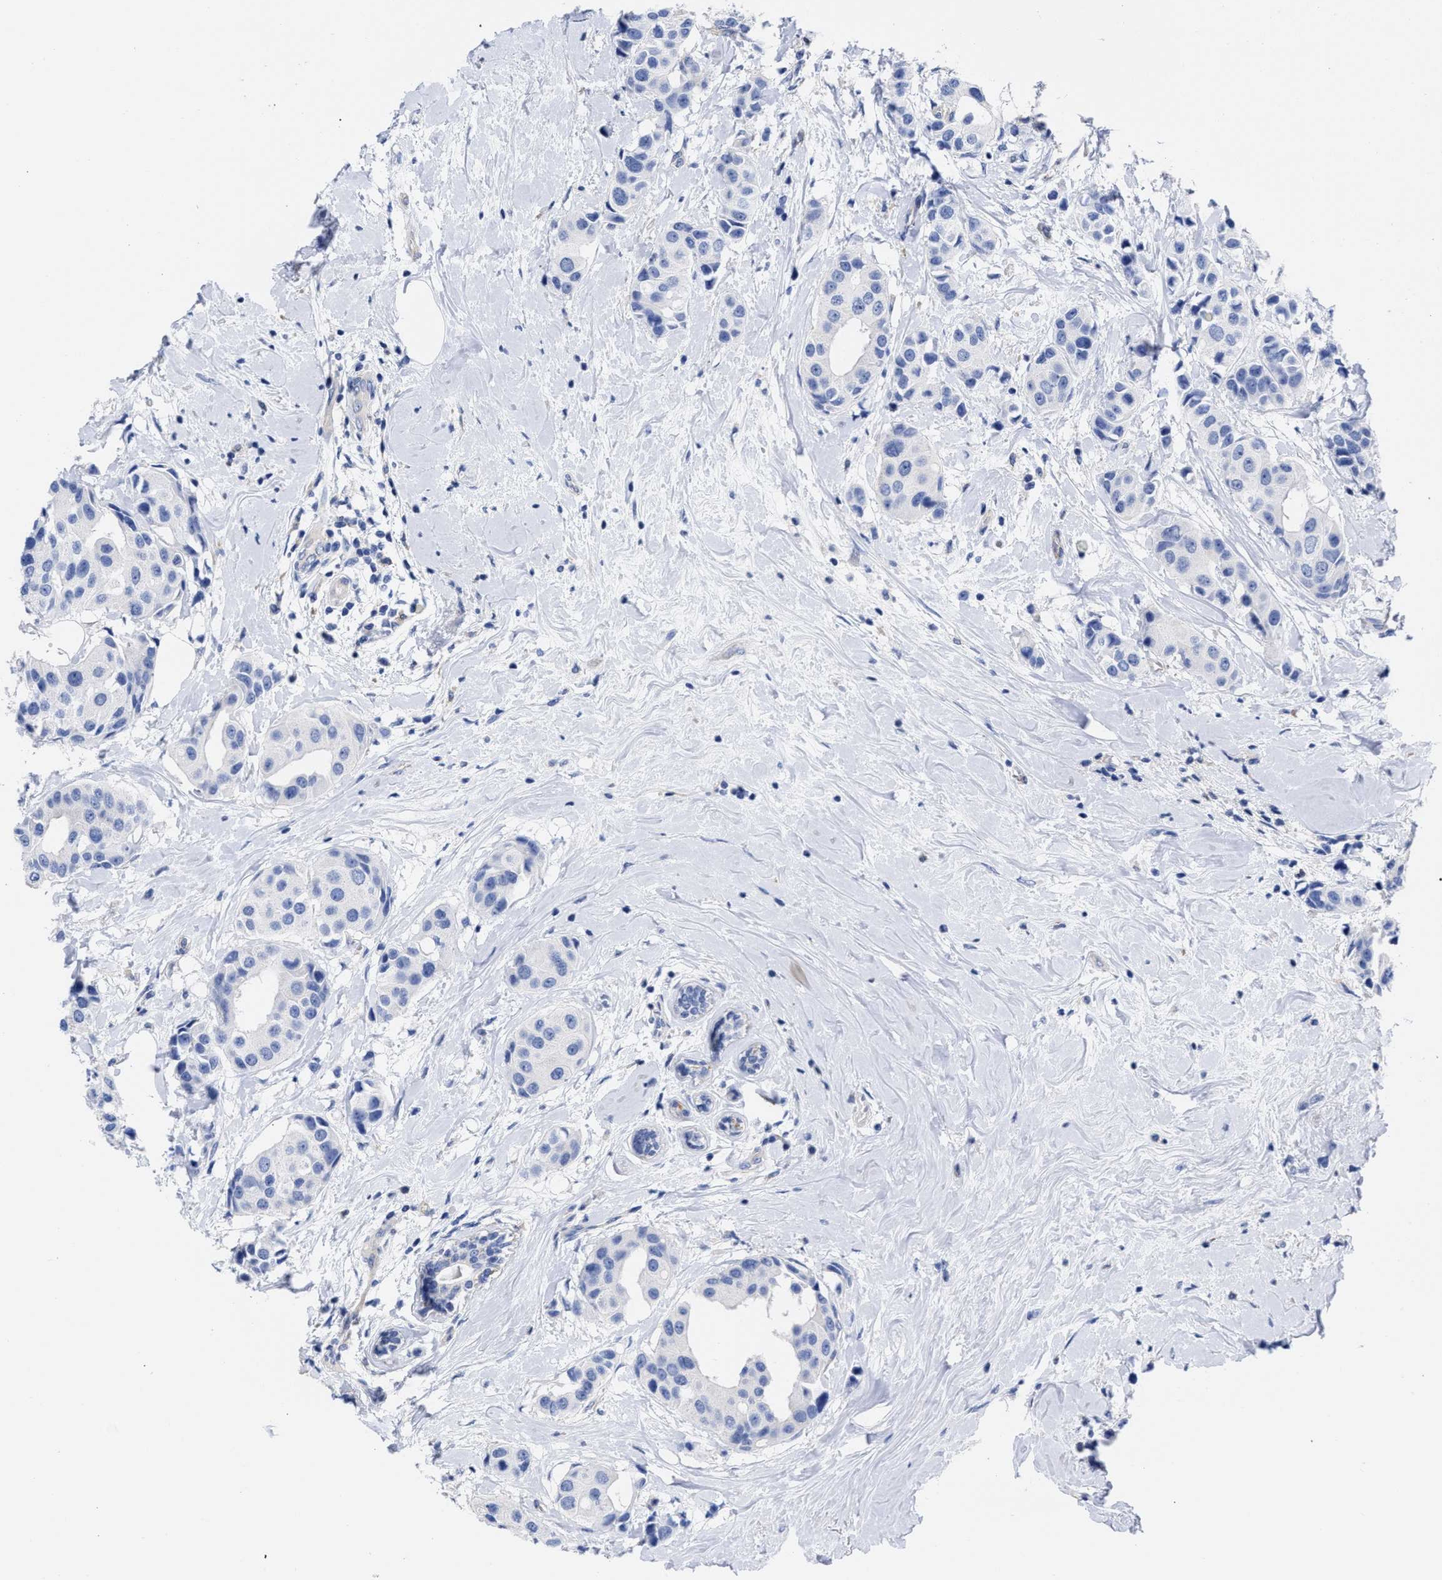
{"staining": {"intensity": "negative", "quantity": "none", "location": "none"}, "tissue": "breast cancer", "cell_type": "Tumor cells", "image_type": "cancer", "snomed": [{"axis": "morphology", "description": "Normal tissue, NOS"}, {"axis": "morphology", "description": "Duct carcinoma"}, {"axis": "topography", "description": "Breast"}], "caption": "A photomicrograph of breast cancer (infiltrating ductal carcinoma) stained for a protein reveals no brown staining in tumor cells.", "gene": "IRAG2", "patient": {"sex": "female", "age": 39}}